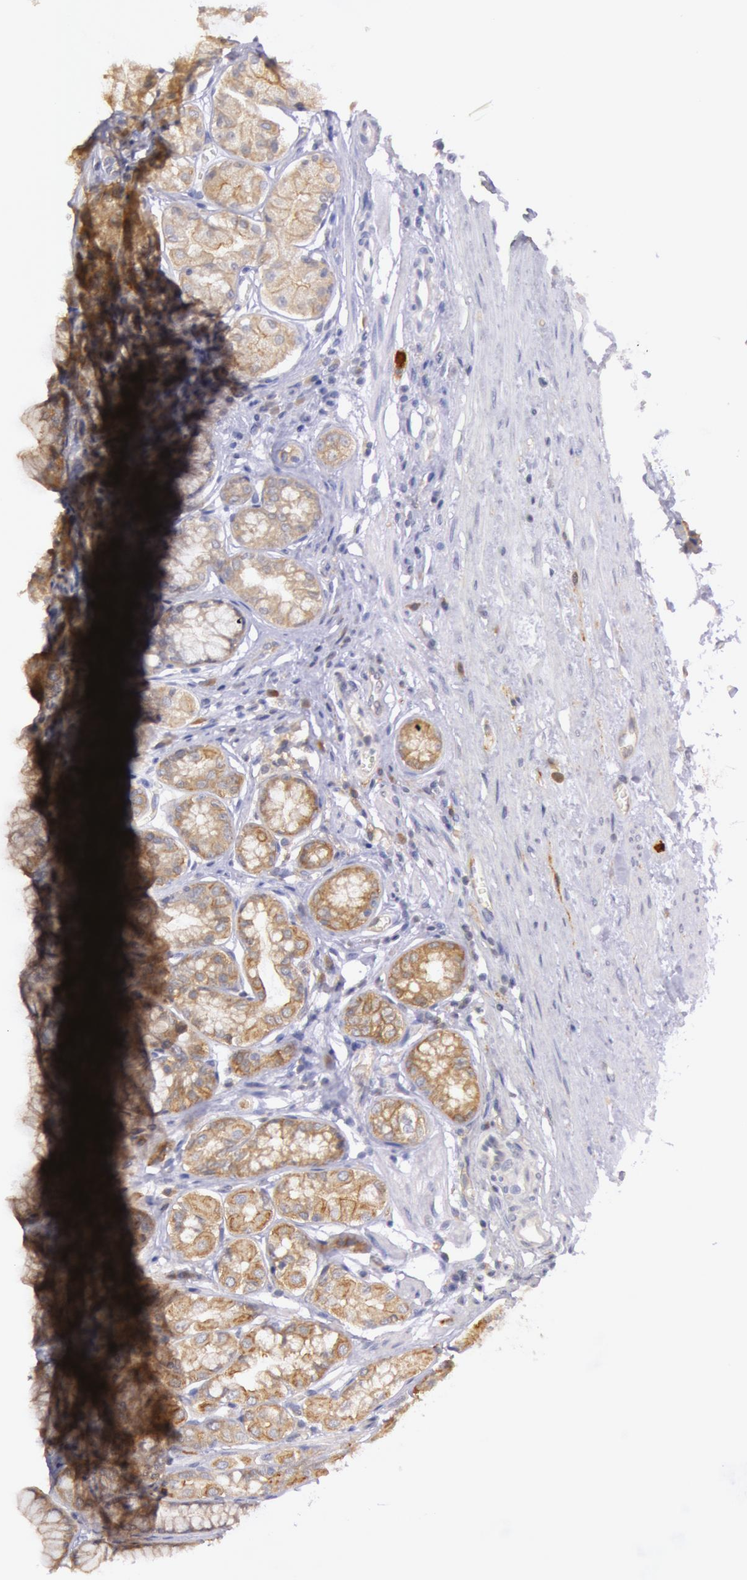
{"staining": {"intensity": "weak", "quantity": "25%-75%", "location": "cytoplasmic/membranous"}, "tissue": "stomach", "cell_type": "Glandular cells", "image_type": "normal", "snomed": [{"axis": "morphology", "description": "Normal tissue, NOS"}, {"axis": "topography", "description": "Stomach"}, {"axis": "topography", "description": "Stomach, lower"}], "caption": "The image exhibits immunohistochemical staining of benign stomach. There is weak cytoplasmic/membranous expression is present in approximately 25%-75% of glandular cells. (DAB IHC with brightfield microscopy, high magnification).", "gene": "MYO5A", "patient": {"sex": "male", "age": 76}}